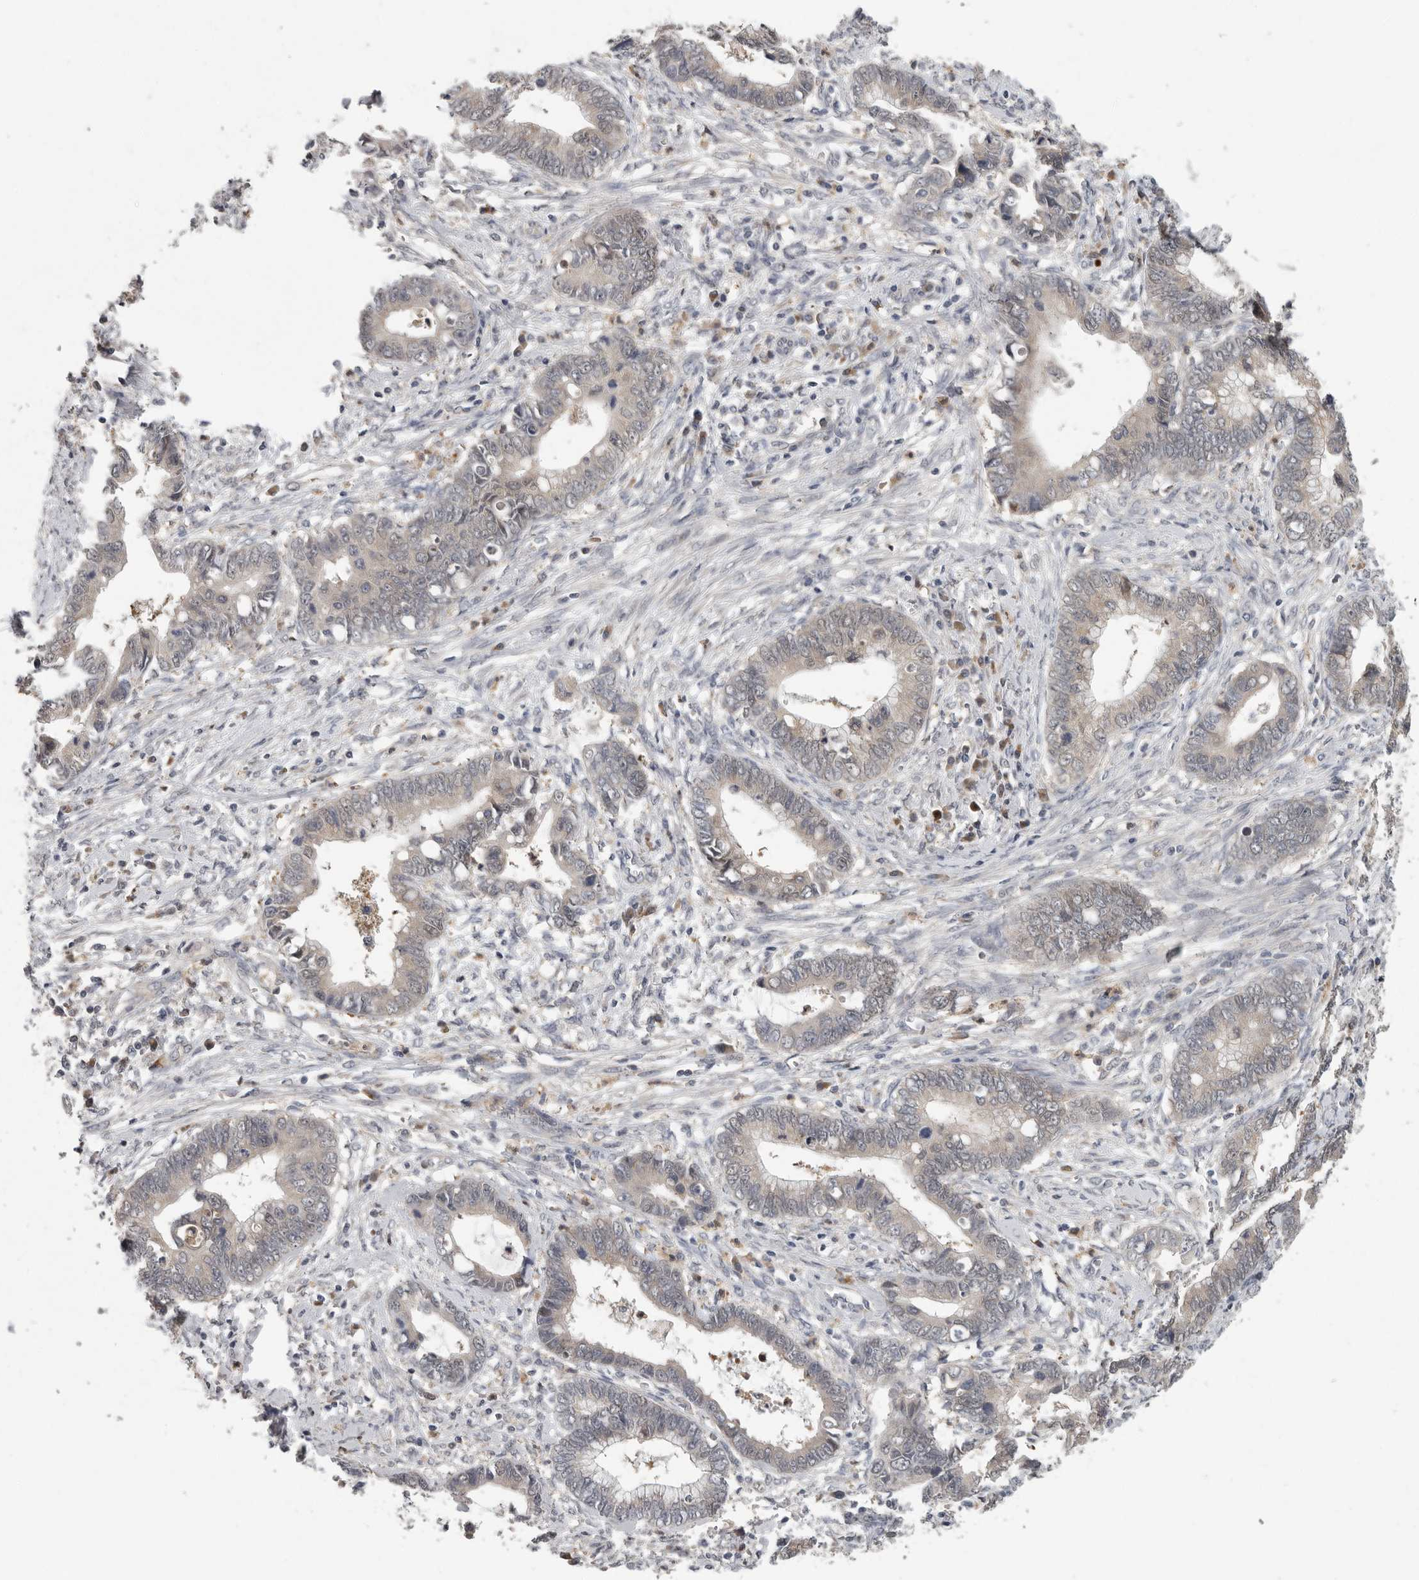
{"staining": {"intensity": "negative", "quantity": "none", "location": "none"}, "tissue": "cervical cancer", "cell_type": "Tumor cells", "image_type": "cancer", "snomed": [{"axis": "morphology", "description": "Adenocarcinoma, NOS"}, {"axis": "topography", "description": "Cervix"}], "caption": "IHC histopathology image of neoplastic tissue: human cervical cancer (adenocarcinoma) stained with DAB (3,3'-diaminobenzidine) displays no significant protein expression in tumor cells. (DAB immunohistochemistry (IHC), high magnification).", "gene": "RALGPS2", "patient": {"sex": "female", "age": 44}}